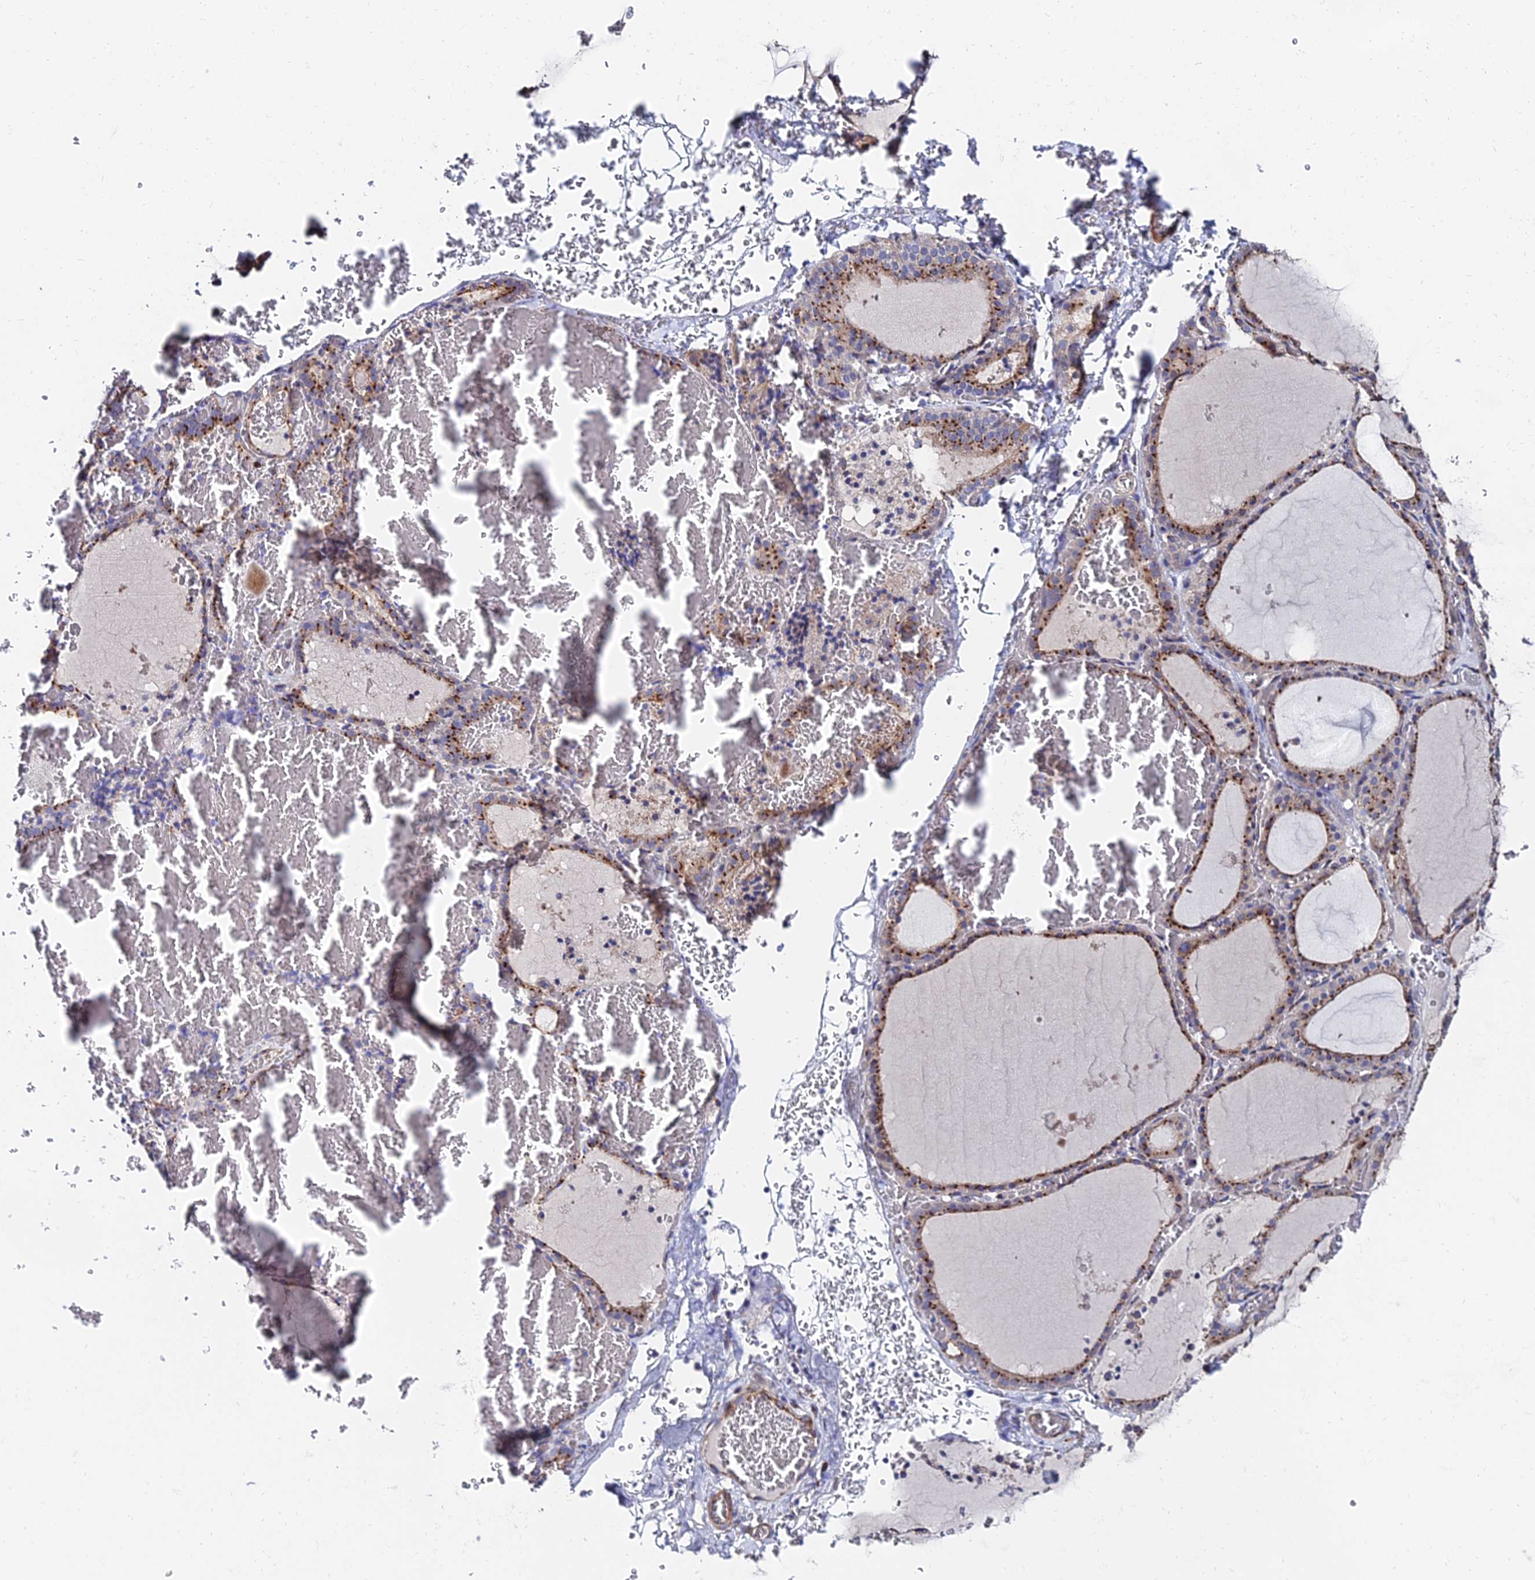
{"staining": {"intensity": "moderate", "quantity": ">75%", "location": "cytoplasmic/membranous"}, "tissue": "thyroid gland", "cell_type": "Glandular cells", "image_type": "normal", "snomed": [{"axis": "morphology", "description": "Normal tissue, NOS"}, {"axis": "topography", "description": "Thyroid gland"}], "caption": "DAB immunohistochemical staining of normal human thyroid gland displays moderate cytoplasmic/membranous protein staining in approximately >75% of glandular cells.", "gene": "BORCS8", "patient": {"sex": "female", "age": 39}}